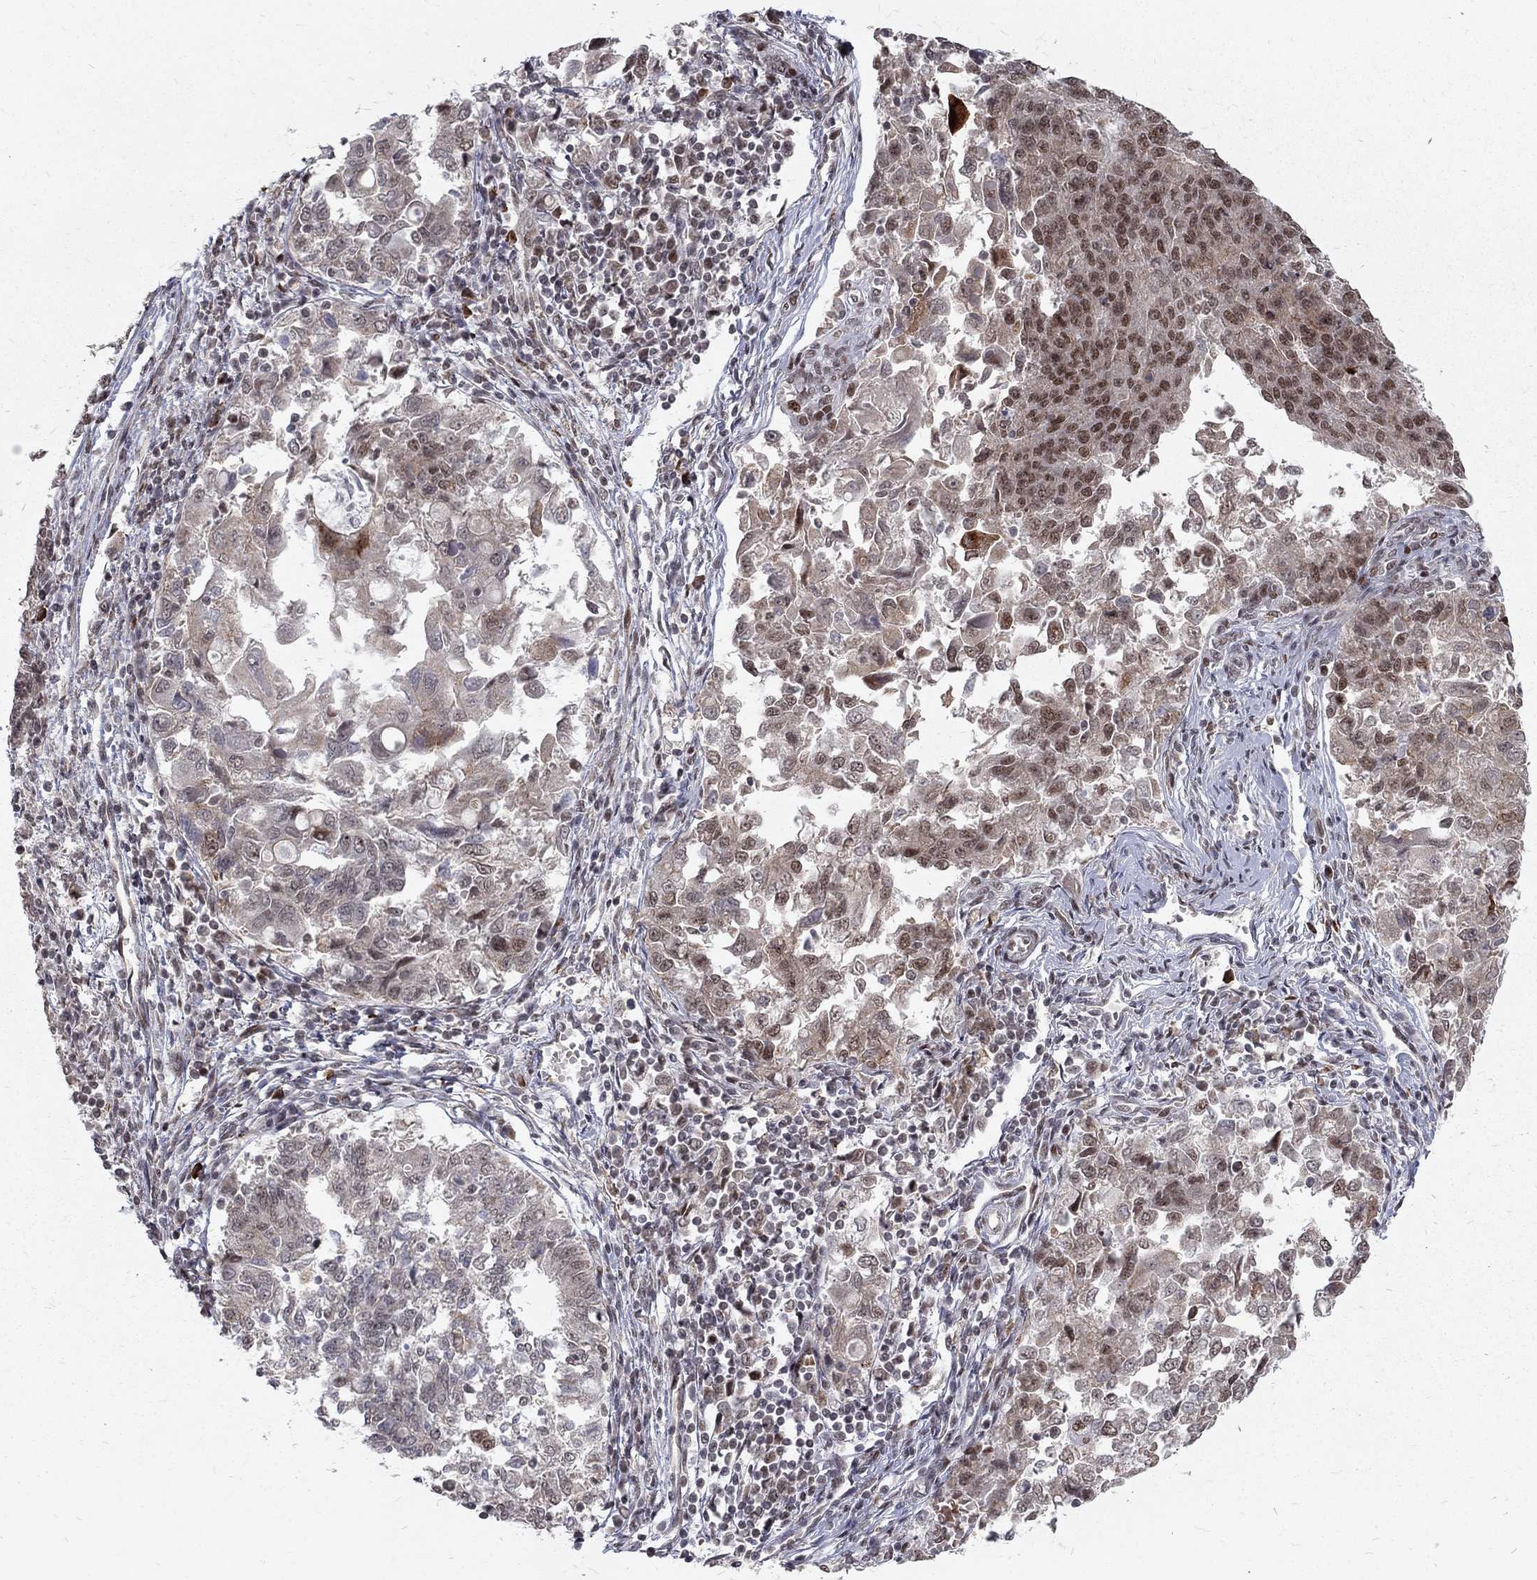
{"staining": {"intensity": "strong", "quantity": "<25%", "location": "nuclear"}, "tissue": "endometrial cancer", "cell_type": "Tumor cells", "image_type": "cancer", "snomed": [{"axis": "morphology", "description": "Adenocarcinoma, NOS"}, {"axis": "topography", "description": "Endometrium"}], "caption": "Endometrial cancer stained with a brown dye displays strong nuclear positive staining in about <25% of tumor cells.", "gene": "TCEAL1", "patient": {"sex": "female", "age": 43}}